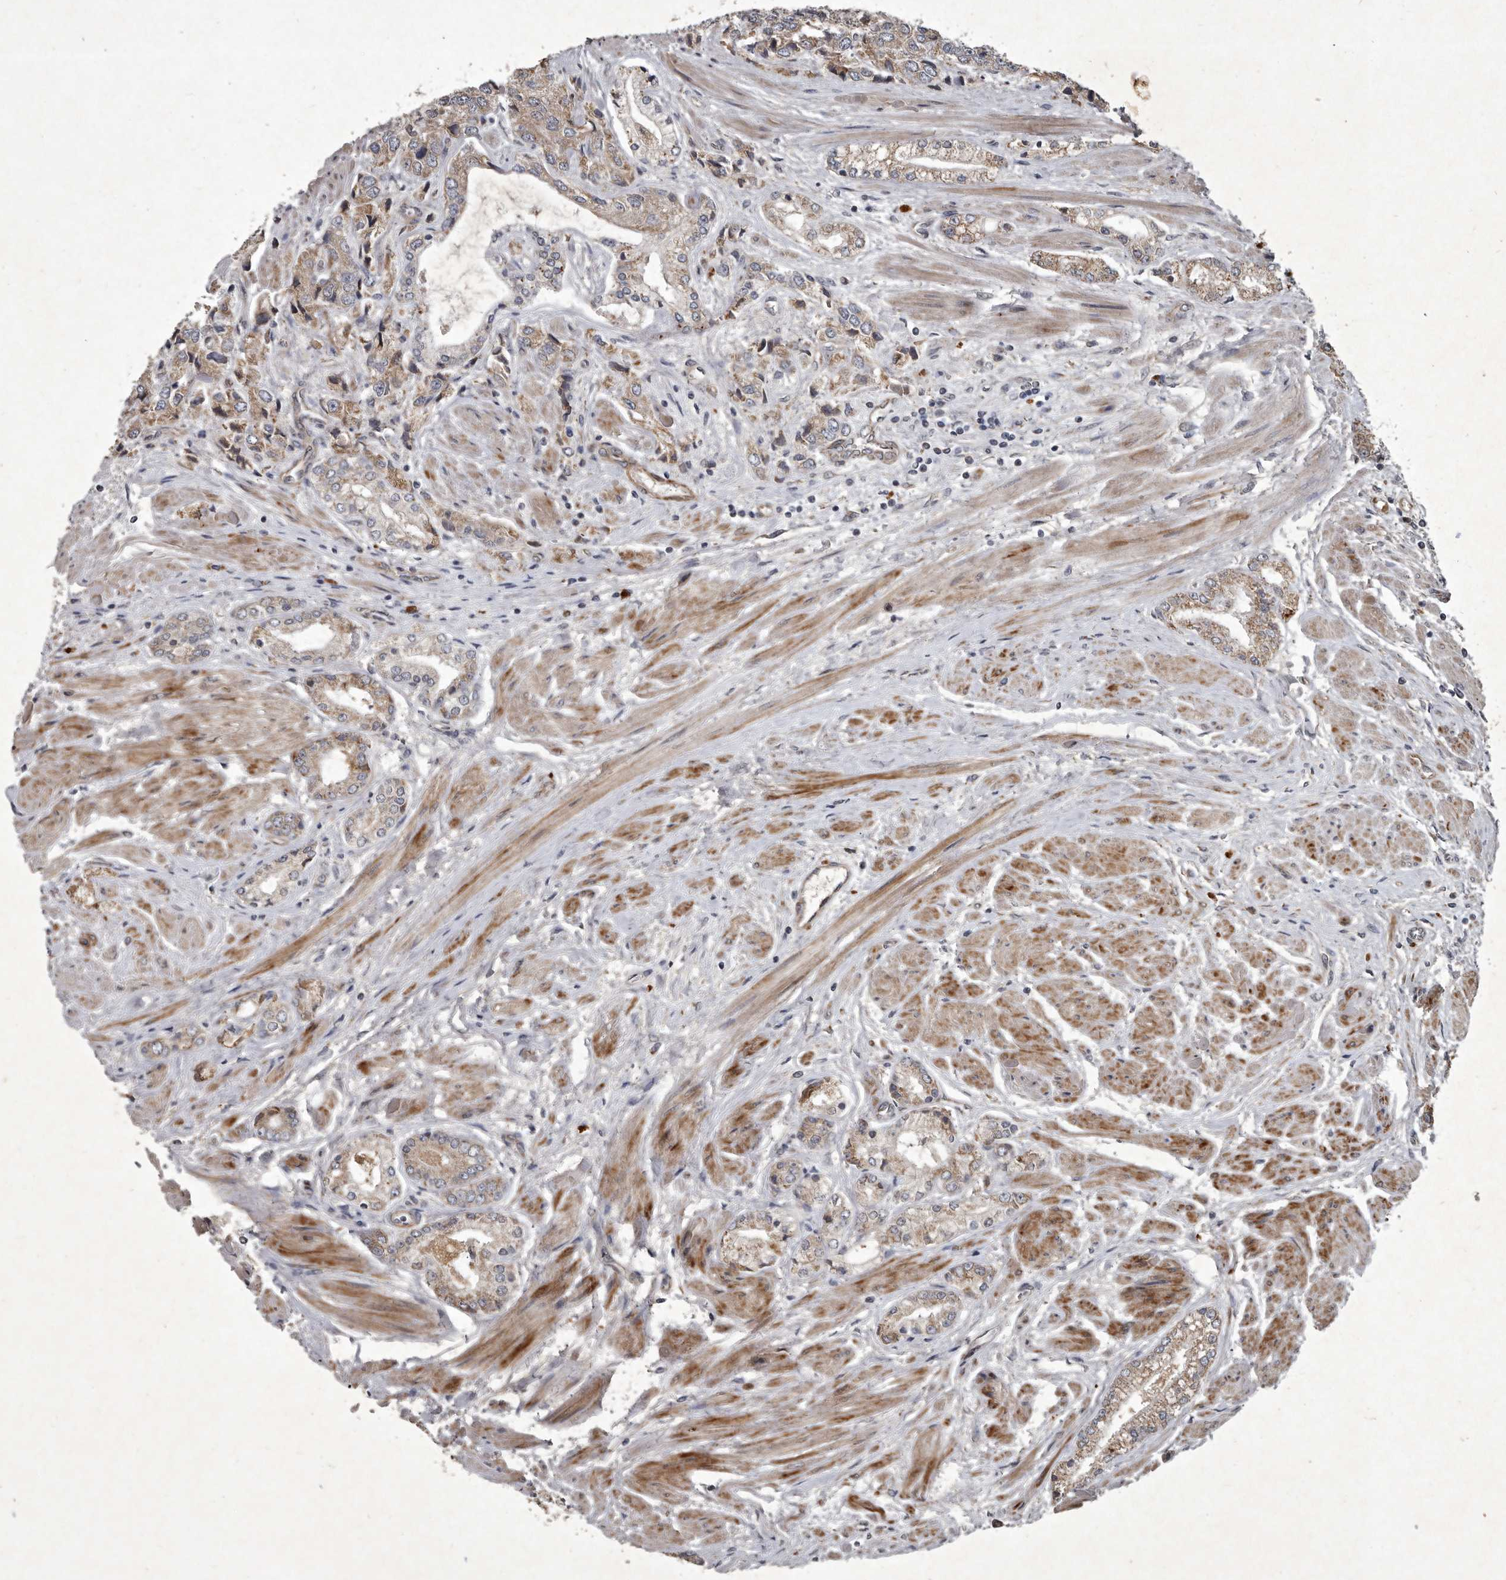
{"staining": {"intensity": "weak", "quantity": "25%-75%", "location": "cytoplasmic/membranous"}, "tissue": "prostate cancer", "cell_type": "Tumor cells", "image_type": "cancer", "snomed": [{"axis": "morphology", "description": "Adenocarcinoma, High grade"}, {"axis": "topography", "description": "Prostate"}], "caption": "High-grade adenocarcinoma (prostate) tissue demonstrates weak cytoplasmic/membranous positivity in approximately 25%-75% of tumor cells, visualized by immunohistochemistry.", "gene": "MRPS15", "patient": {"sex": "male", "age": 50}}